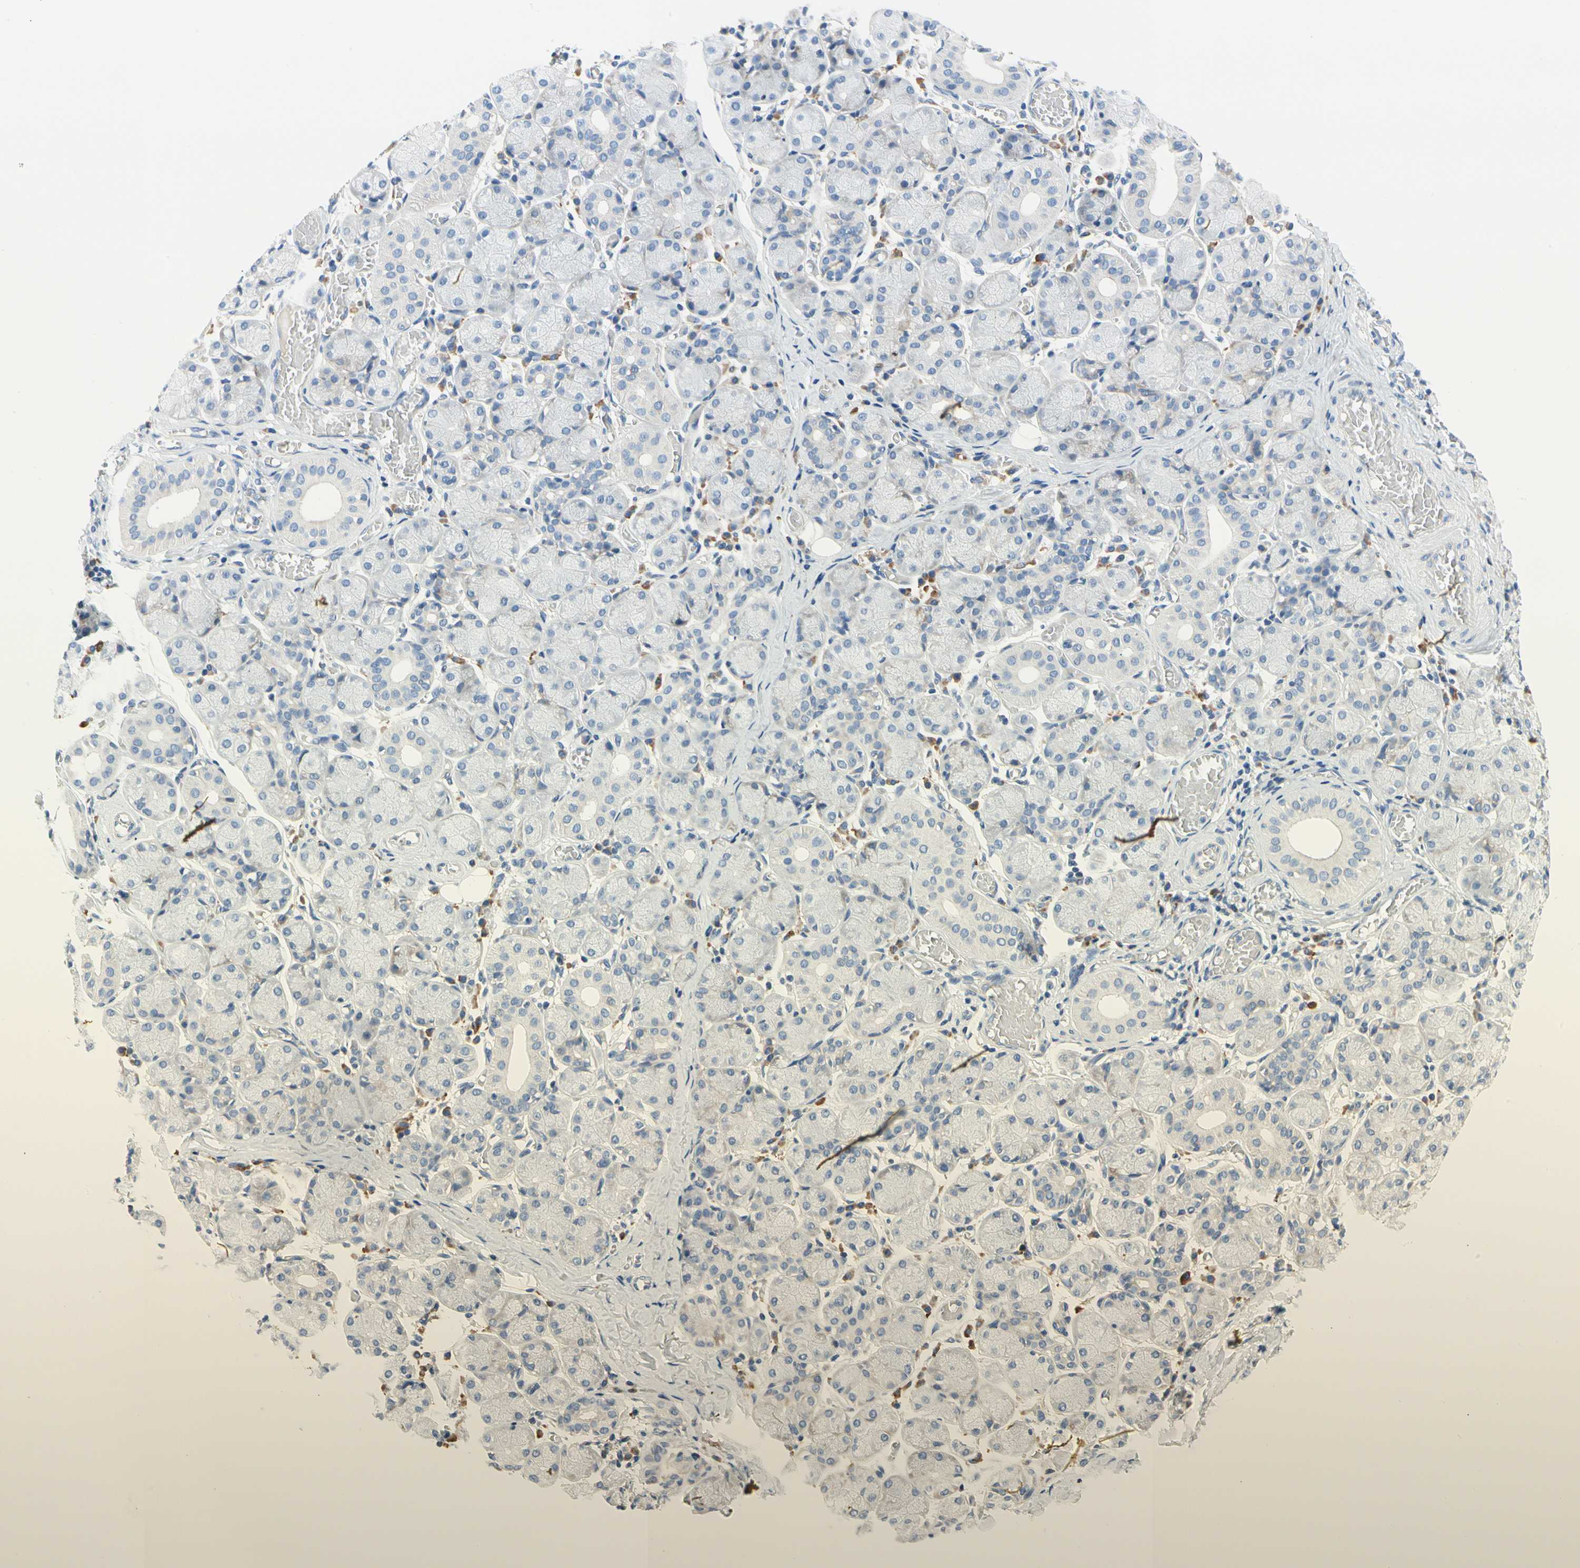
{"staining": {"intensity": "negative", "quantity": "none", "location": "none"}, "tissue": "salivary gland", "cell_type": "Glandular cells", "image_type": "normal", "snomed": [{"axis": "morphology", "description": "Normal tissue, NOS"}, {"axis": "topography", "description": "Salivary gland"}], "caption": "This is an IHC image of unremarkable salivary gland. There is no expression in glandular cells.", "gene": "STXBP1", "patient": {"sex": "female", "age": 24}}